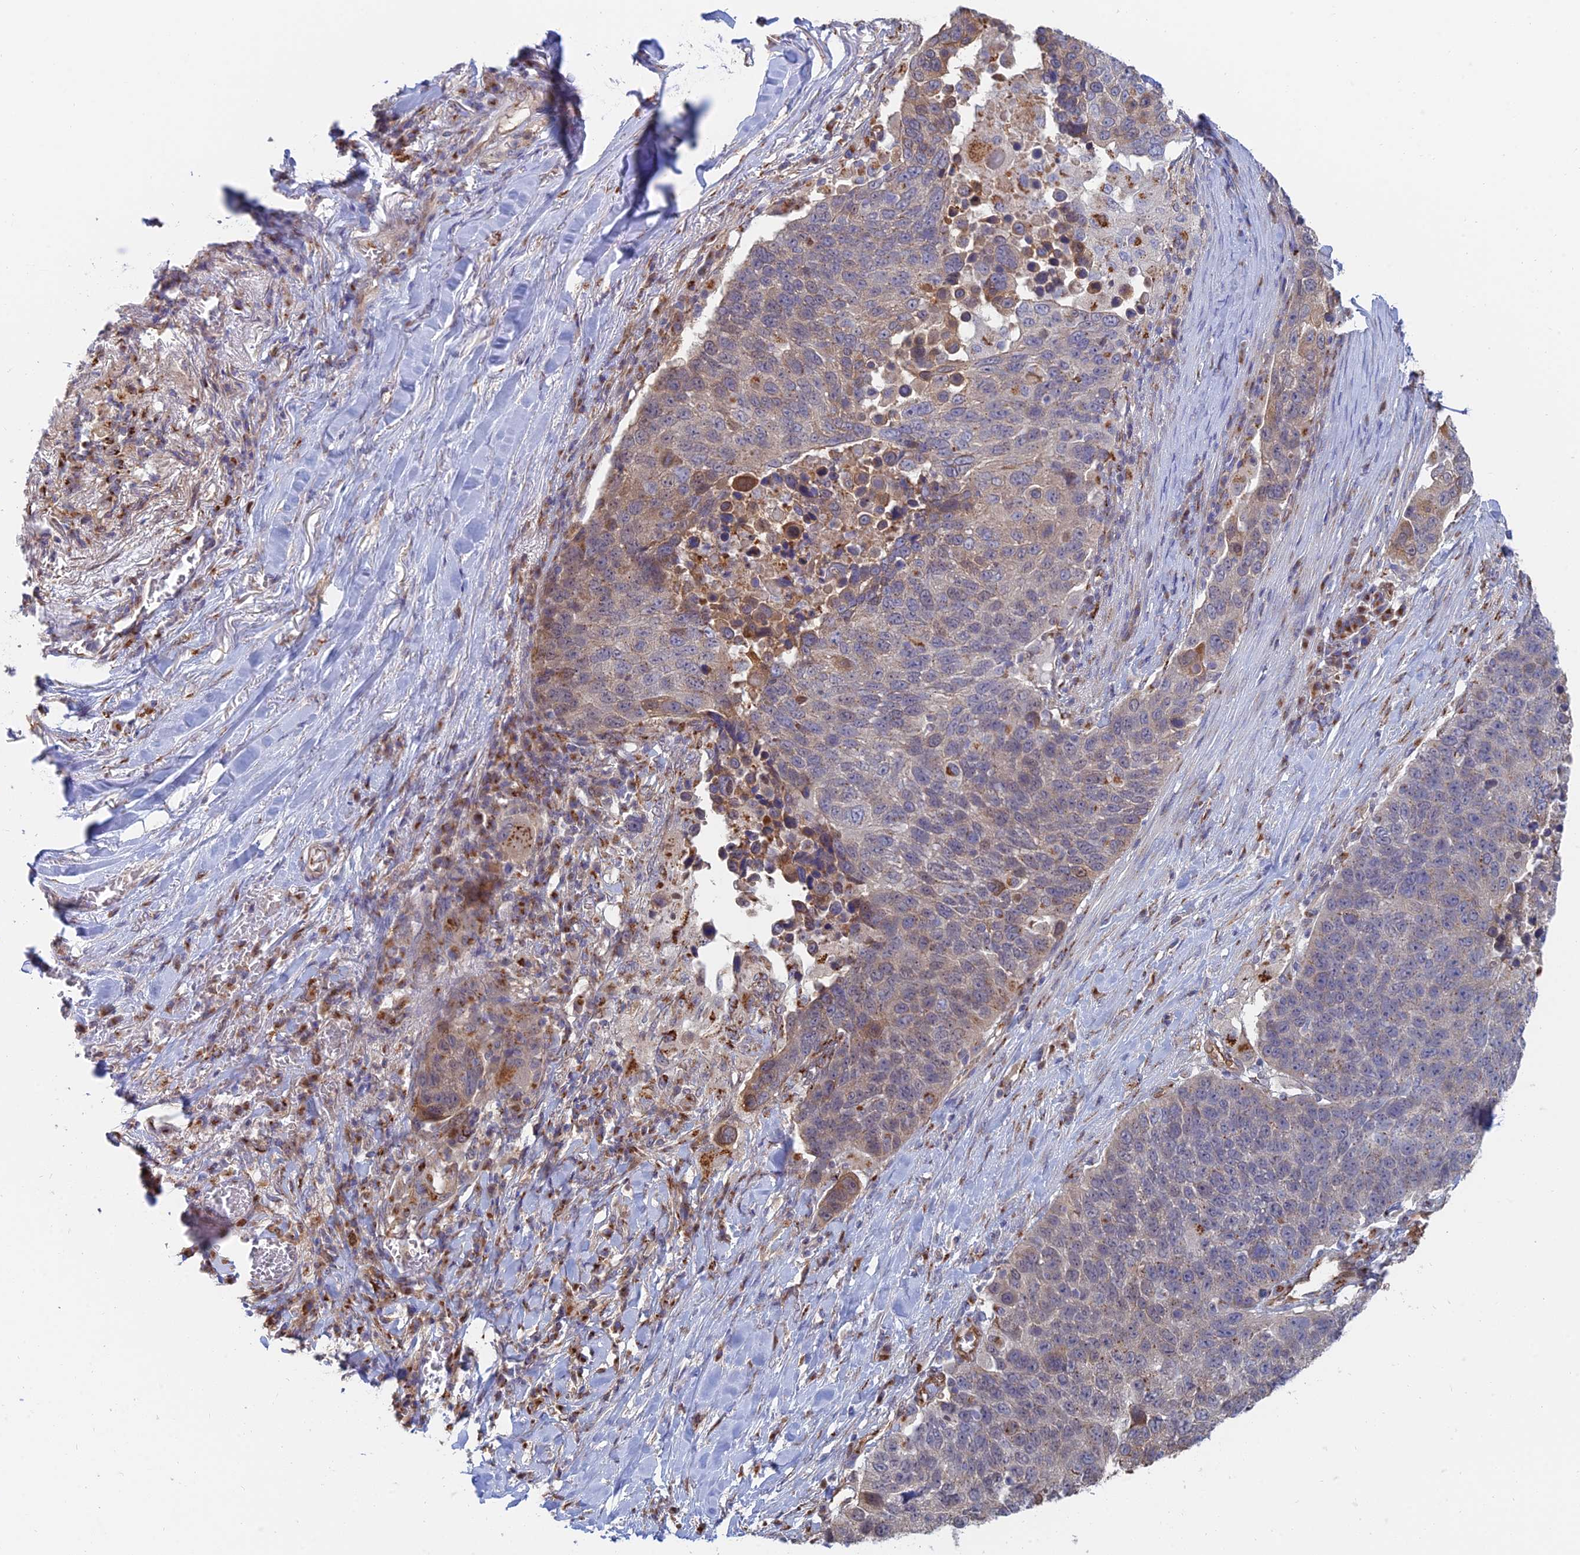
{"staining": {"intensity": "weak", "quantity": "25%-75%", "location": "cytoplasmic/membranous"}, "tissue": "lung cancer", "cell_type": "Tumor cells", "image_type": "cancer", "snomed": [{"axis": "morphology", "description": "Normal tissue, NOS"}, {"axis": "morphology", "description": "Squamous cell carcinoma, NOS"}, {"axis": "topography", "description": "Lymph node"}, {"axis": "topography", "description": "Lung"}], "caption": "IHC of squamous cell carcinoma (lung) demonstrates low levels of weak cytoplasmic/membranous expression in about 25%-75% of tumor cells.", "gene": "HS2ST1", "patient": {"sex": "male", "age": 66}}